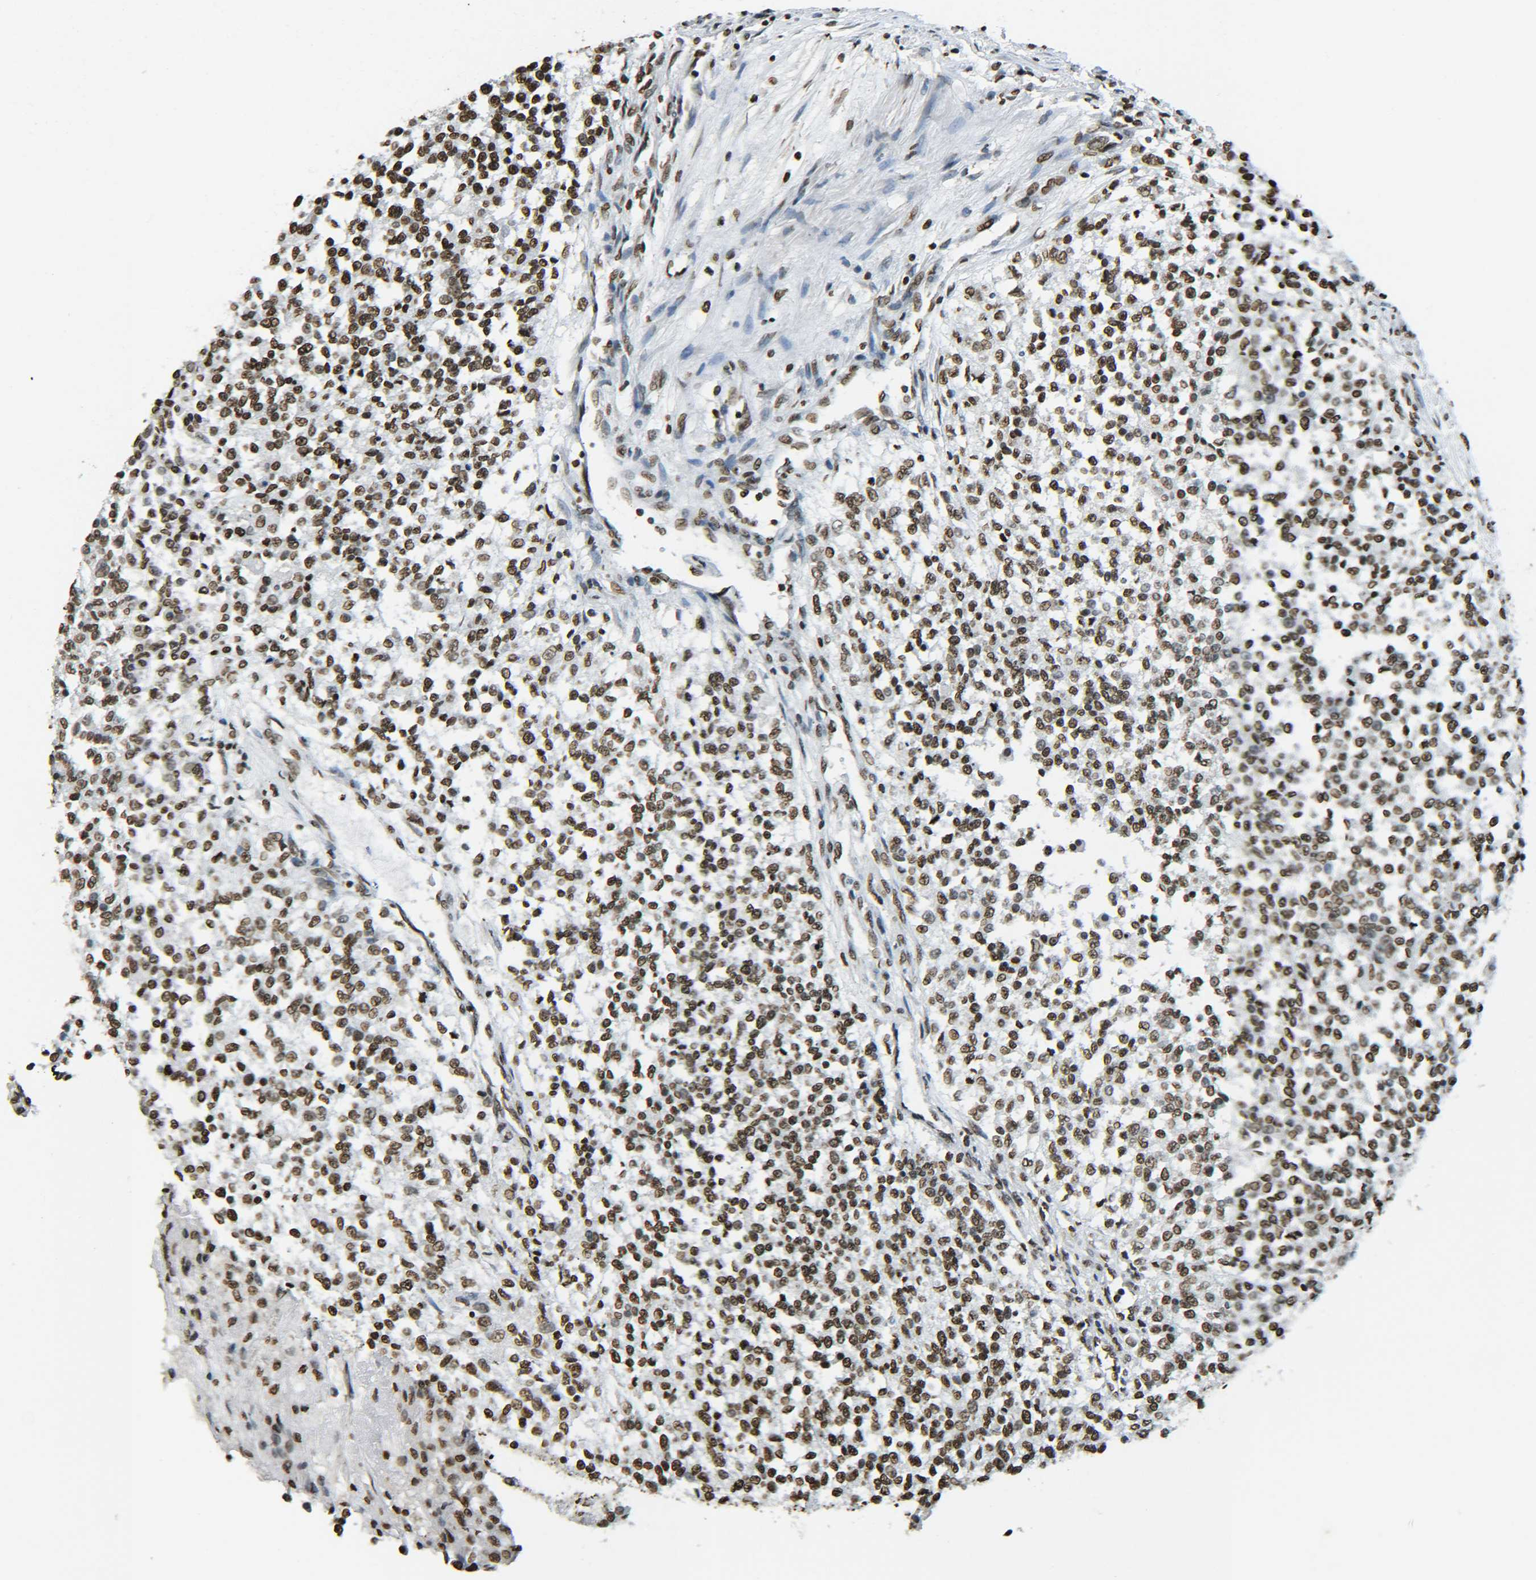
{"staining": {"intensity": "moderate", "quantity": ">75%", "location": "nuclear"}, "tissue": "testis cancer", "cell_type": "Tumor cells", "image_type": "cancer", "snomed": [{"axis": "morphology", "description": "Seminoma, NOS"}, {"axis": "topography", "description": "Testis"}], "caption": "Brown immunohistochemical staining in seminoma (testis) displays moderate nuclear positivity in approximately >75% of tumor cells. (Stains: DAB (3,3'-diaminobenzidine) in brown, nuclei in blue, Microscopy: brightfield microscopy at high magnification).", "gene": "H4C16", "patient": {"sex": "male", "age": 59}}